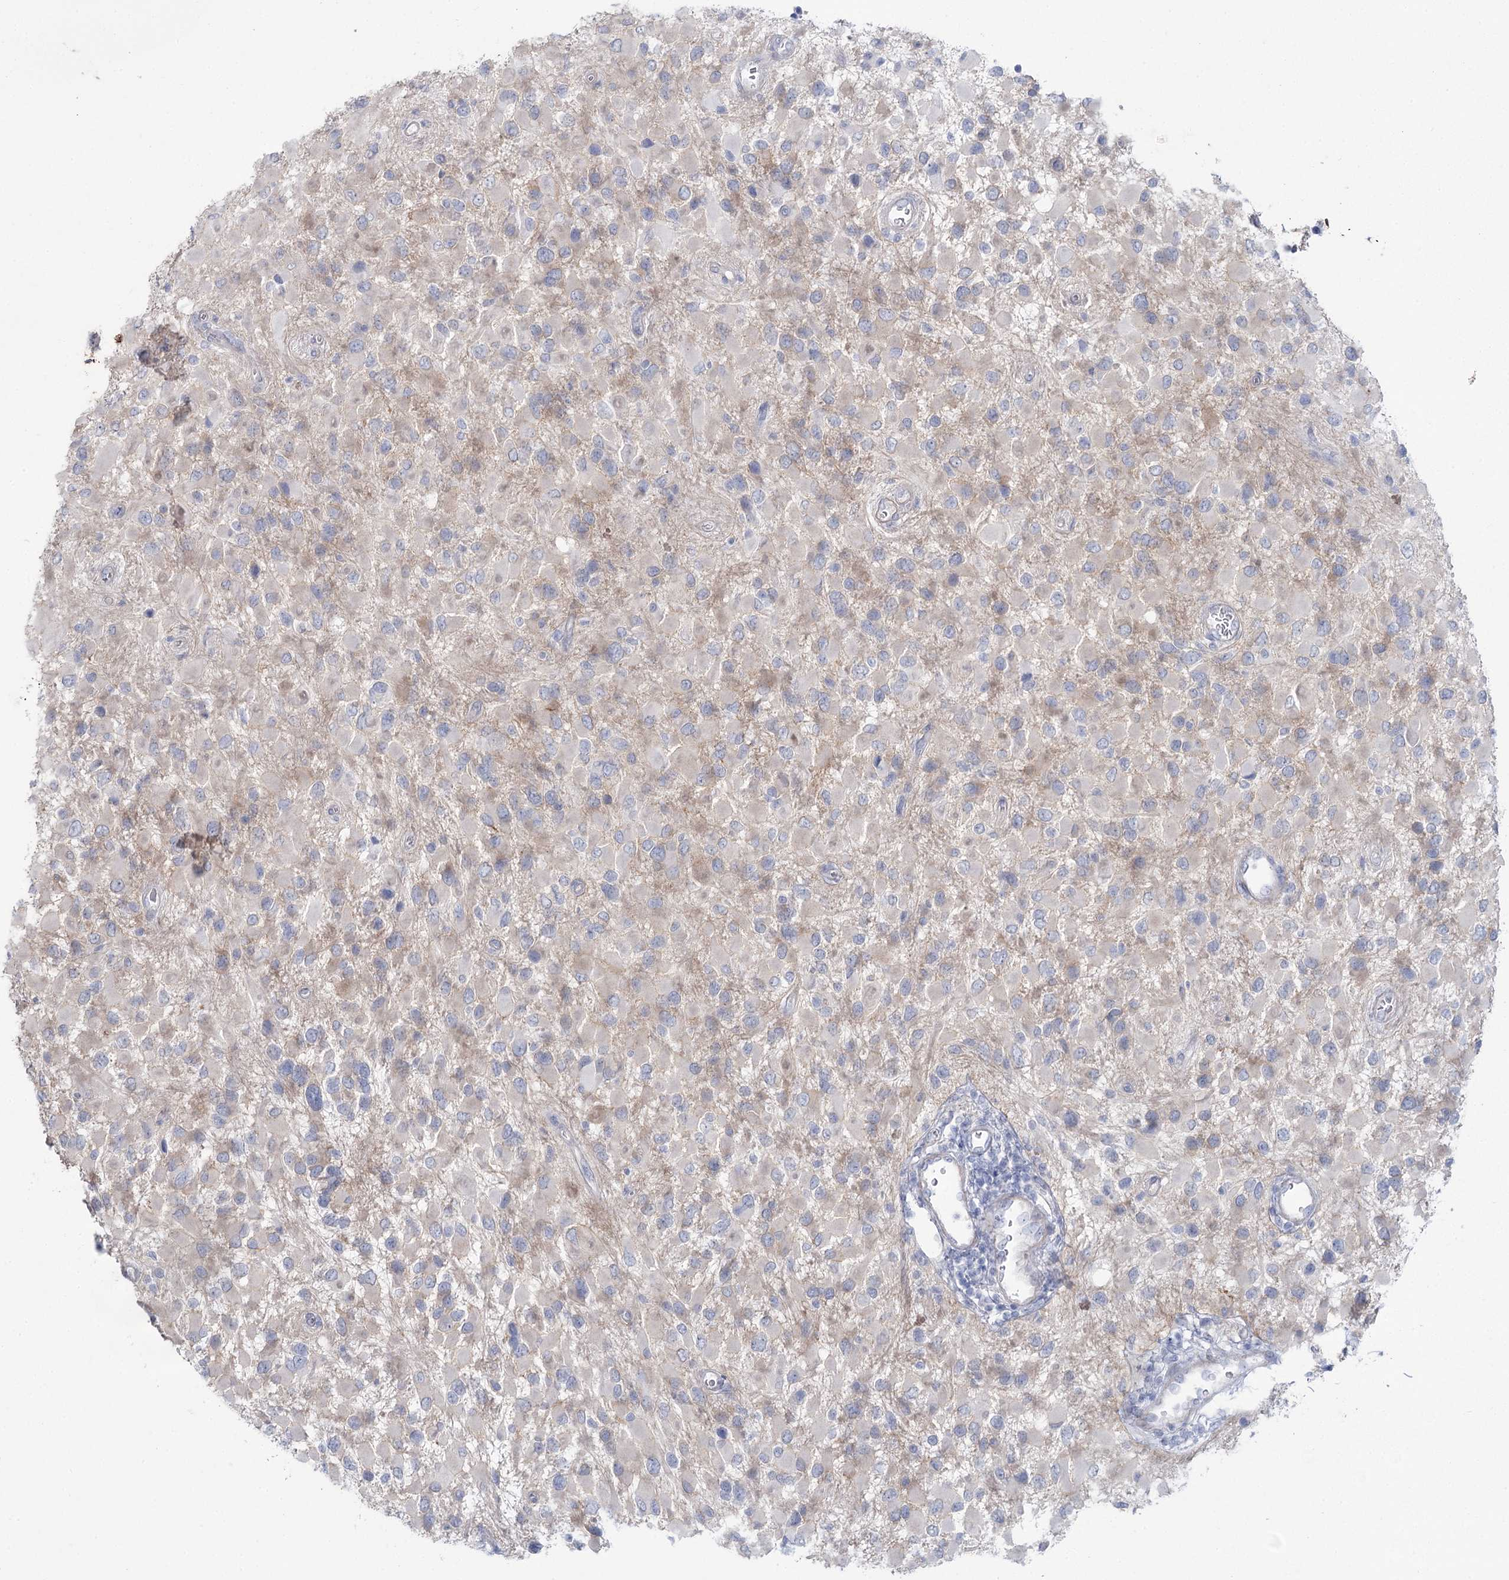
{"staining": {"intensity": "negative", "quantity": "none", "location": "none"}, "tissue": "glioma", "cell_type": "Tumor cells", "image_type": "cancer", "snomed": [{"axis": "morphology", "description": "Glioma, malignant, High grade"}, {"axis": "topography", "description": "Brain"}], "caption": "Immunohistochemistry (IHC) of high-grade glioma (malignant) reveals no positivity in tumor cells.", "gene": "CCDC88A", "patient": {"sex": "male", "age": 53}}